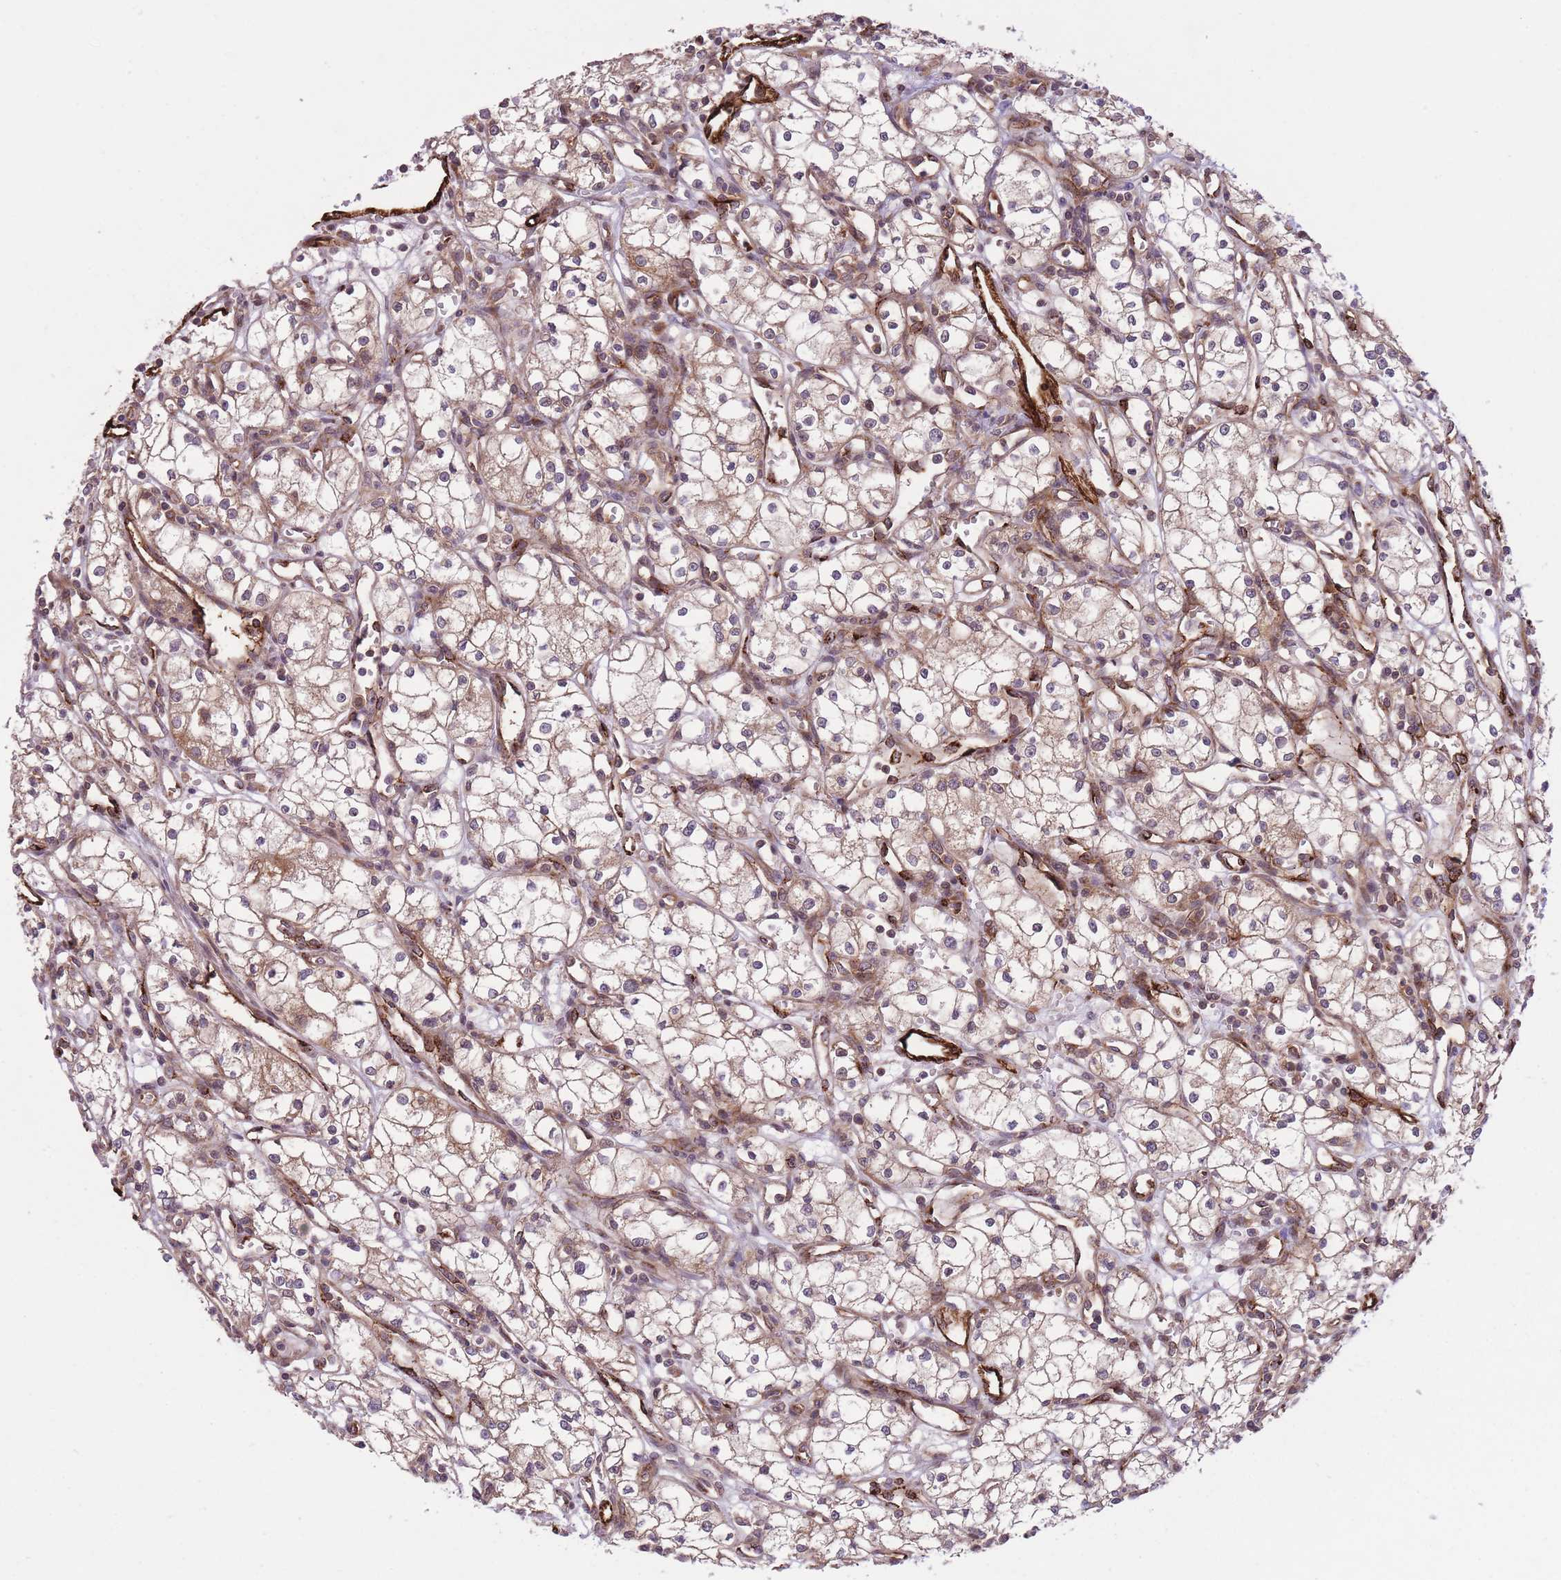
{"staining": {"intensity": "weak", "quantity": "25%-75%", "location": "cytoplasmic/membranous"}, "tissue": "renal cancer", "cell_type": "Tumor cells", "image_type": "cancer", "snomed": [{"axis": "morphology", "description": "Adenocarcinoma, NOS"}, {"axis": "topography", "description": "Kidney"}], "caption": "IHC (DAB) staining of adenocarcinoma (renal) displays weak cytoplasmic/membranous protein positivity in about 25%-75% of tumor cells. (DAB = brown stain, brightfield microscopy at high magnification).", "gene": "CISH", "patient": {"sex": "male", "age": 59}}